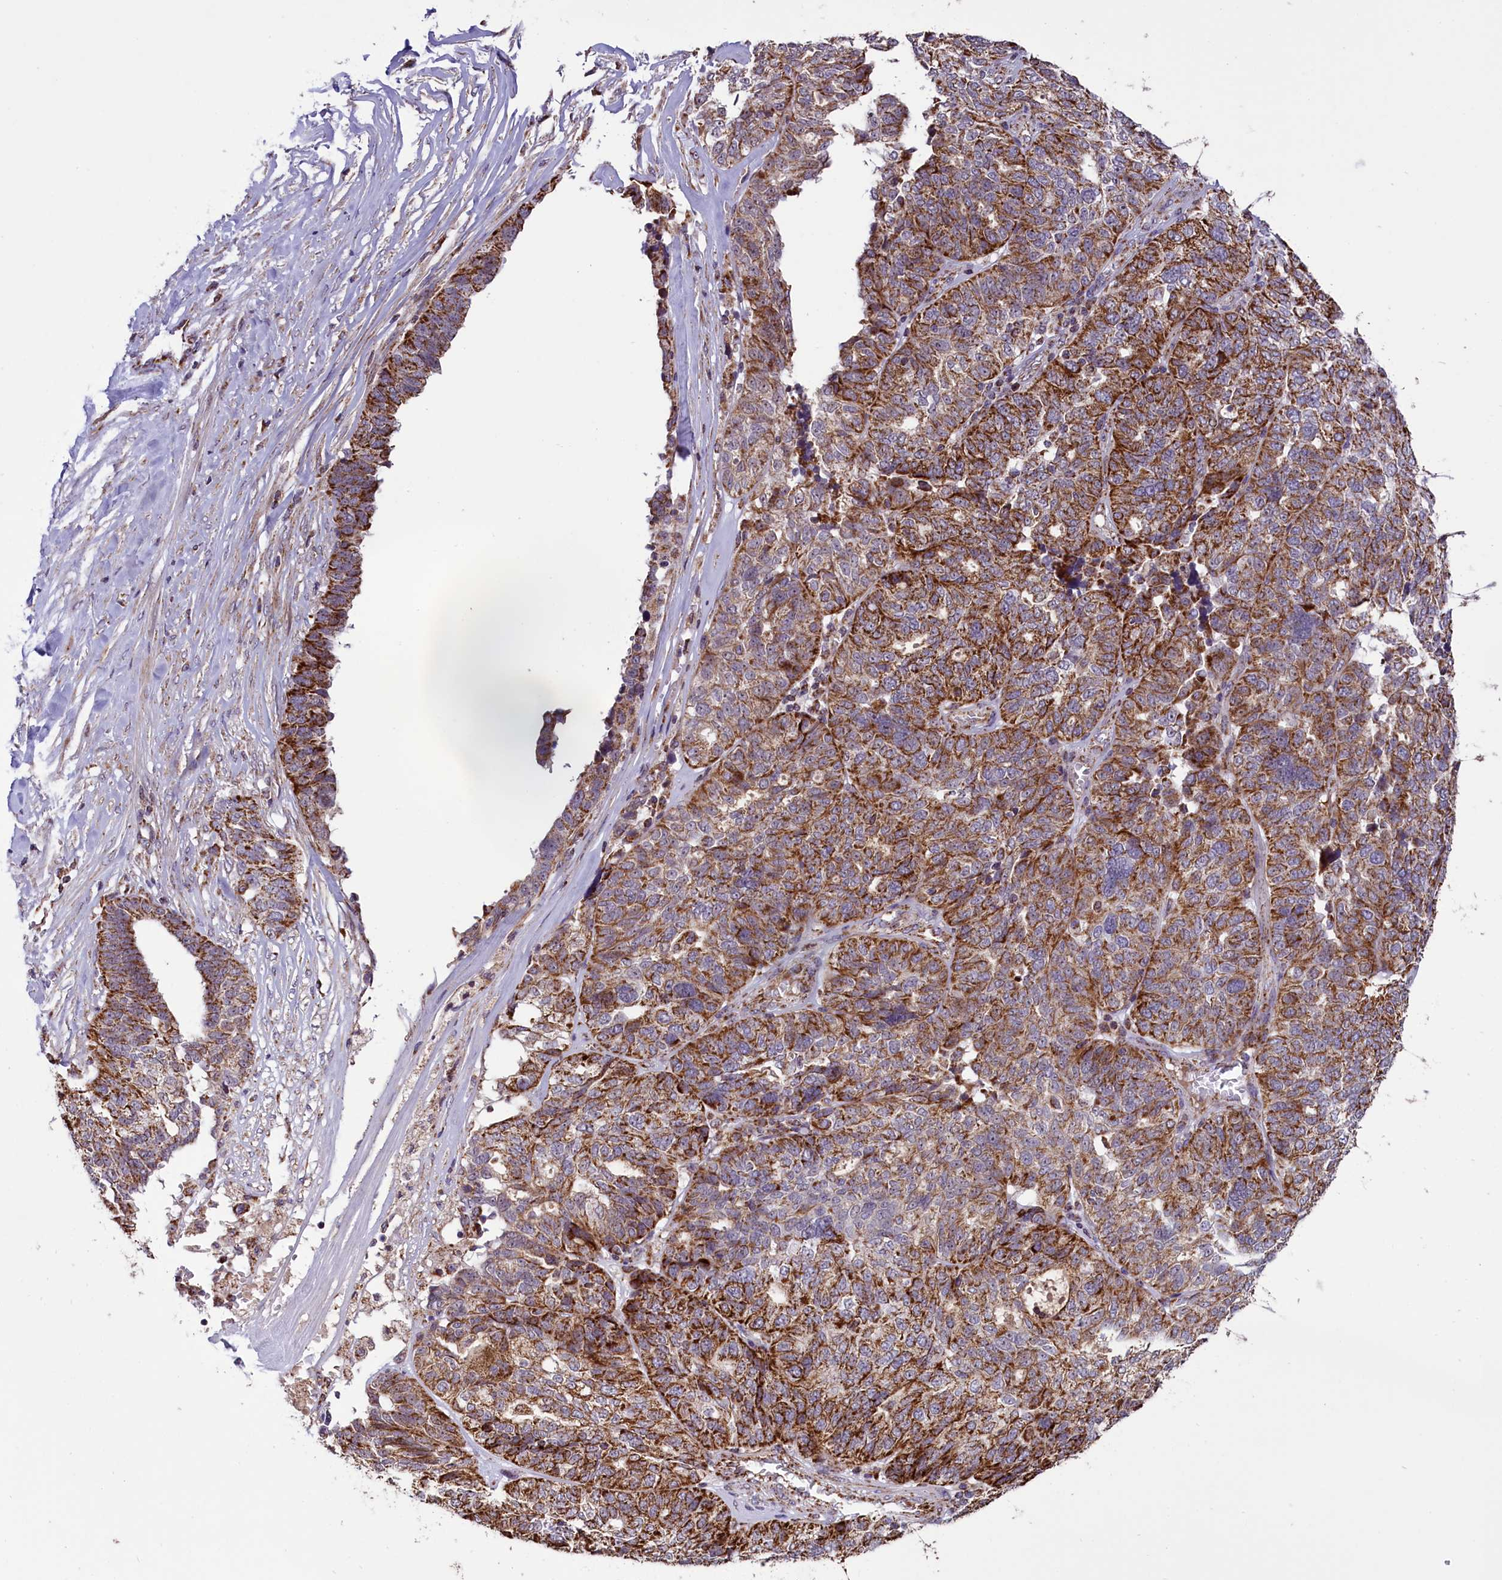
{"staining": {"intensity": "strong", "quantity": ">75%", "location": "cytoplasmic/membranous"}, "tissue": "ovarian cancer", "cell_type": "Tumor cells", "image_type": "cancer", "snomed": [{"axis": "morphology", "description": "Cystadenocarcinoma, serous, NOS"}, {"axis": "topography", "description": "Ovary"}], "caption": "This histopathology image reveals immunohistochemistry (IHC) staining of human serous cystadenocarcinoma (ovarian), with high strong cytoplasmic/membranous positivity in about >75% of tumor cells.", "gene": "GLRX5", "patient": {"sex": "female", "age": 59}}